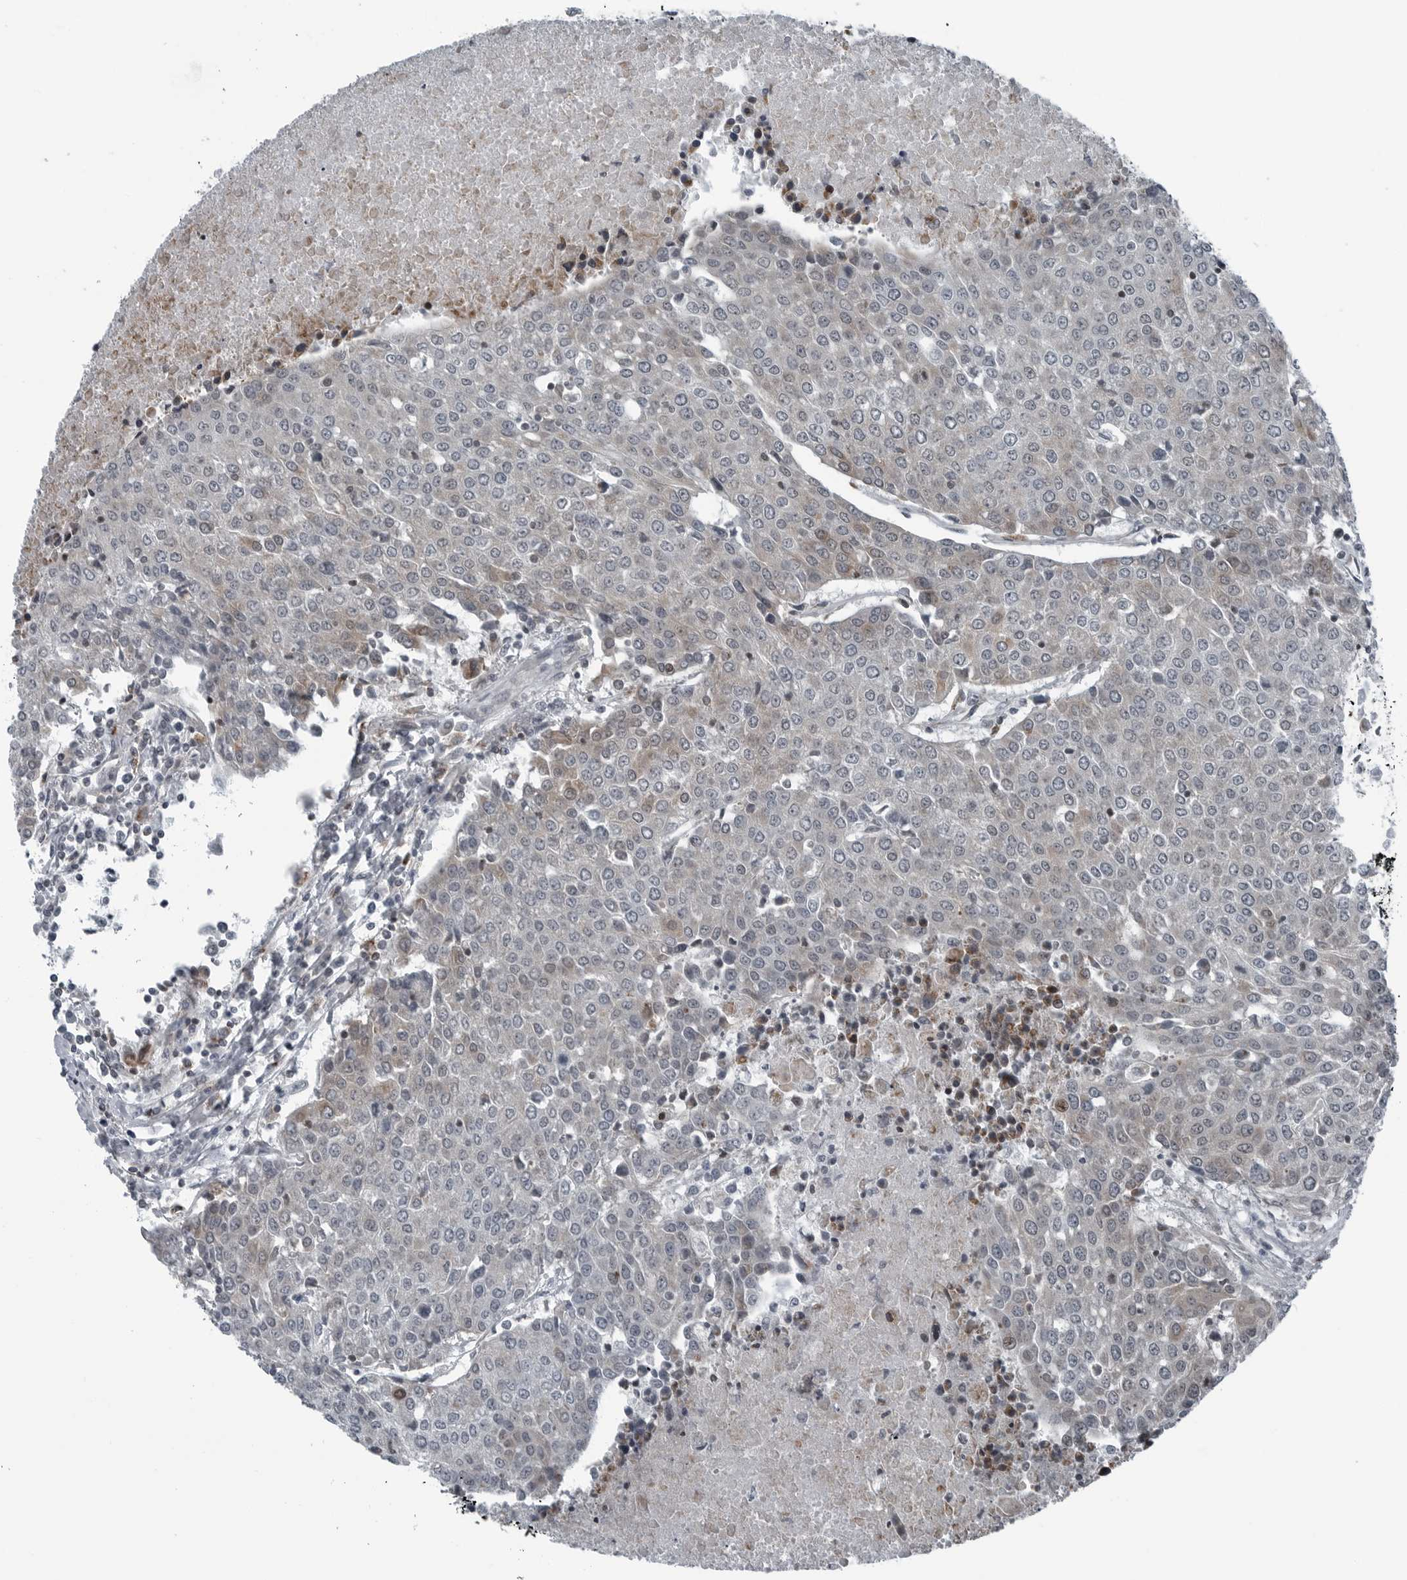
{"staining": {"intensity": "negative", "quantity": "none", "location": "none"}, "tissue": "urothelial cancer", "cell_type": "Tumor cells", "image_type": "cancer", "snomed": [{"axis": "morphology", "description": "Urothelial carcinoma, High grade"}, {"axis": "topography", "description": "Urinary bladder"}], "caption": "IHC image of neoplastic tissue: human urothelial cancer stained with DAB (3,3'-diaminobenzidine) exhibits no significant protein staining in tumor cells. (Immunohistochemistry (ihc), brightfield microscopy, high magnification).", "gene": "GAK", "patient": {"sex": "female", "age": 85}}